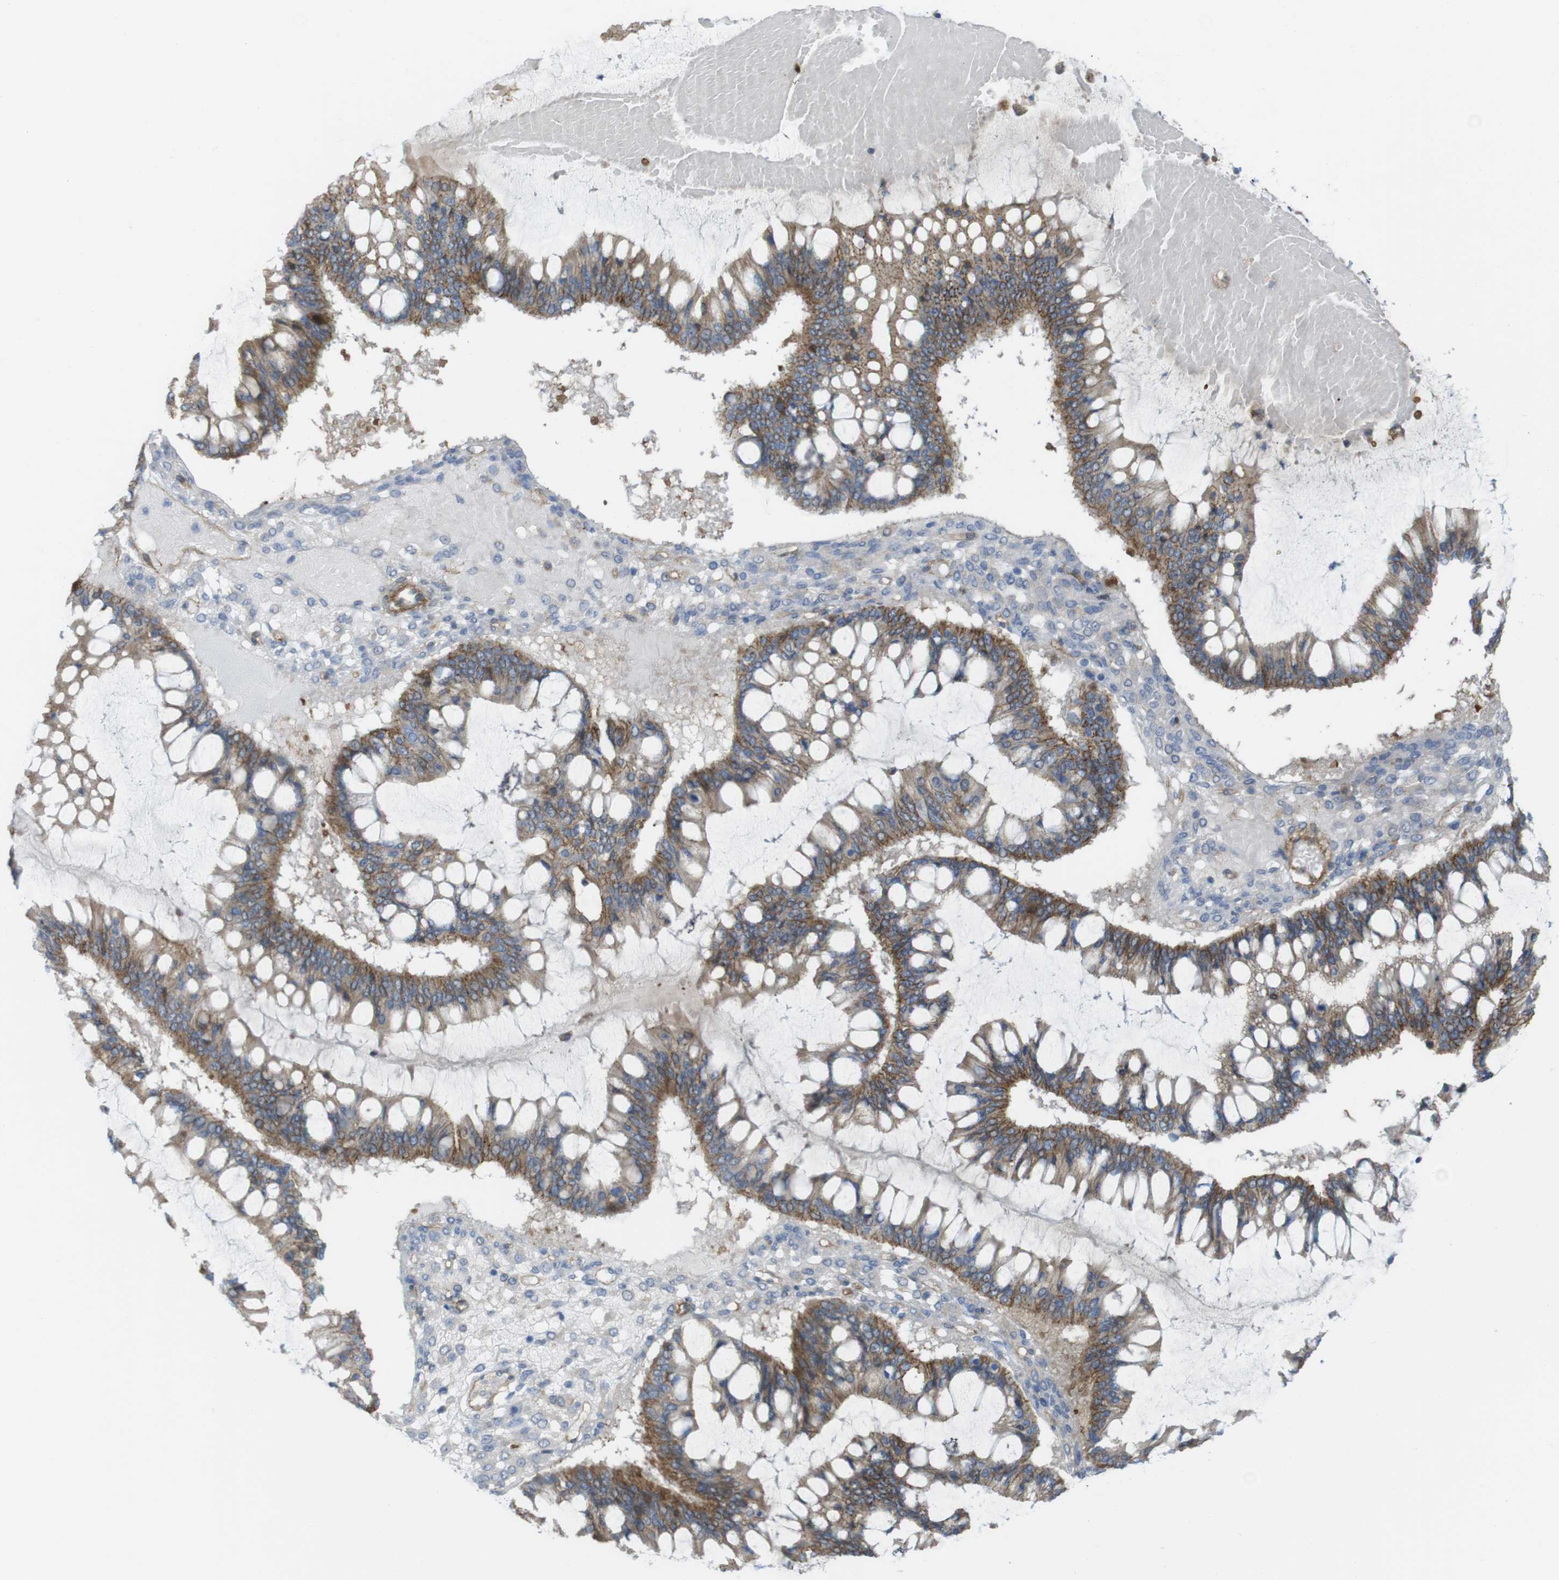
{"staining": {"intensity": "moderate", "quantity": ">75%", "location": "cytoplasmic/membranous"}, "tissue": "ovarian cancer", "cell_type": "Tumor cells", "image_type": "cancer", "snomed": [{"axis": "morphology", "description": "Cystadenocarcinoma, mucinous, NOS"}, {"axis": "topography", "description": "Ovary"}], "caption": "There is medium levels of moderate cytoplasmic/membranous staining in tumor cells of ovarian cancer (mucinous cystadenocarcinoma), as demonstrated by immunohistochemical staining (brown color).", "gene": "PREX2", "patient": {"sex": "female", "age": 73}}